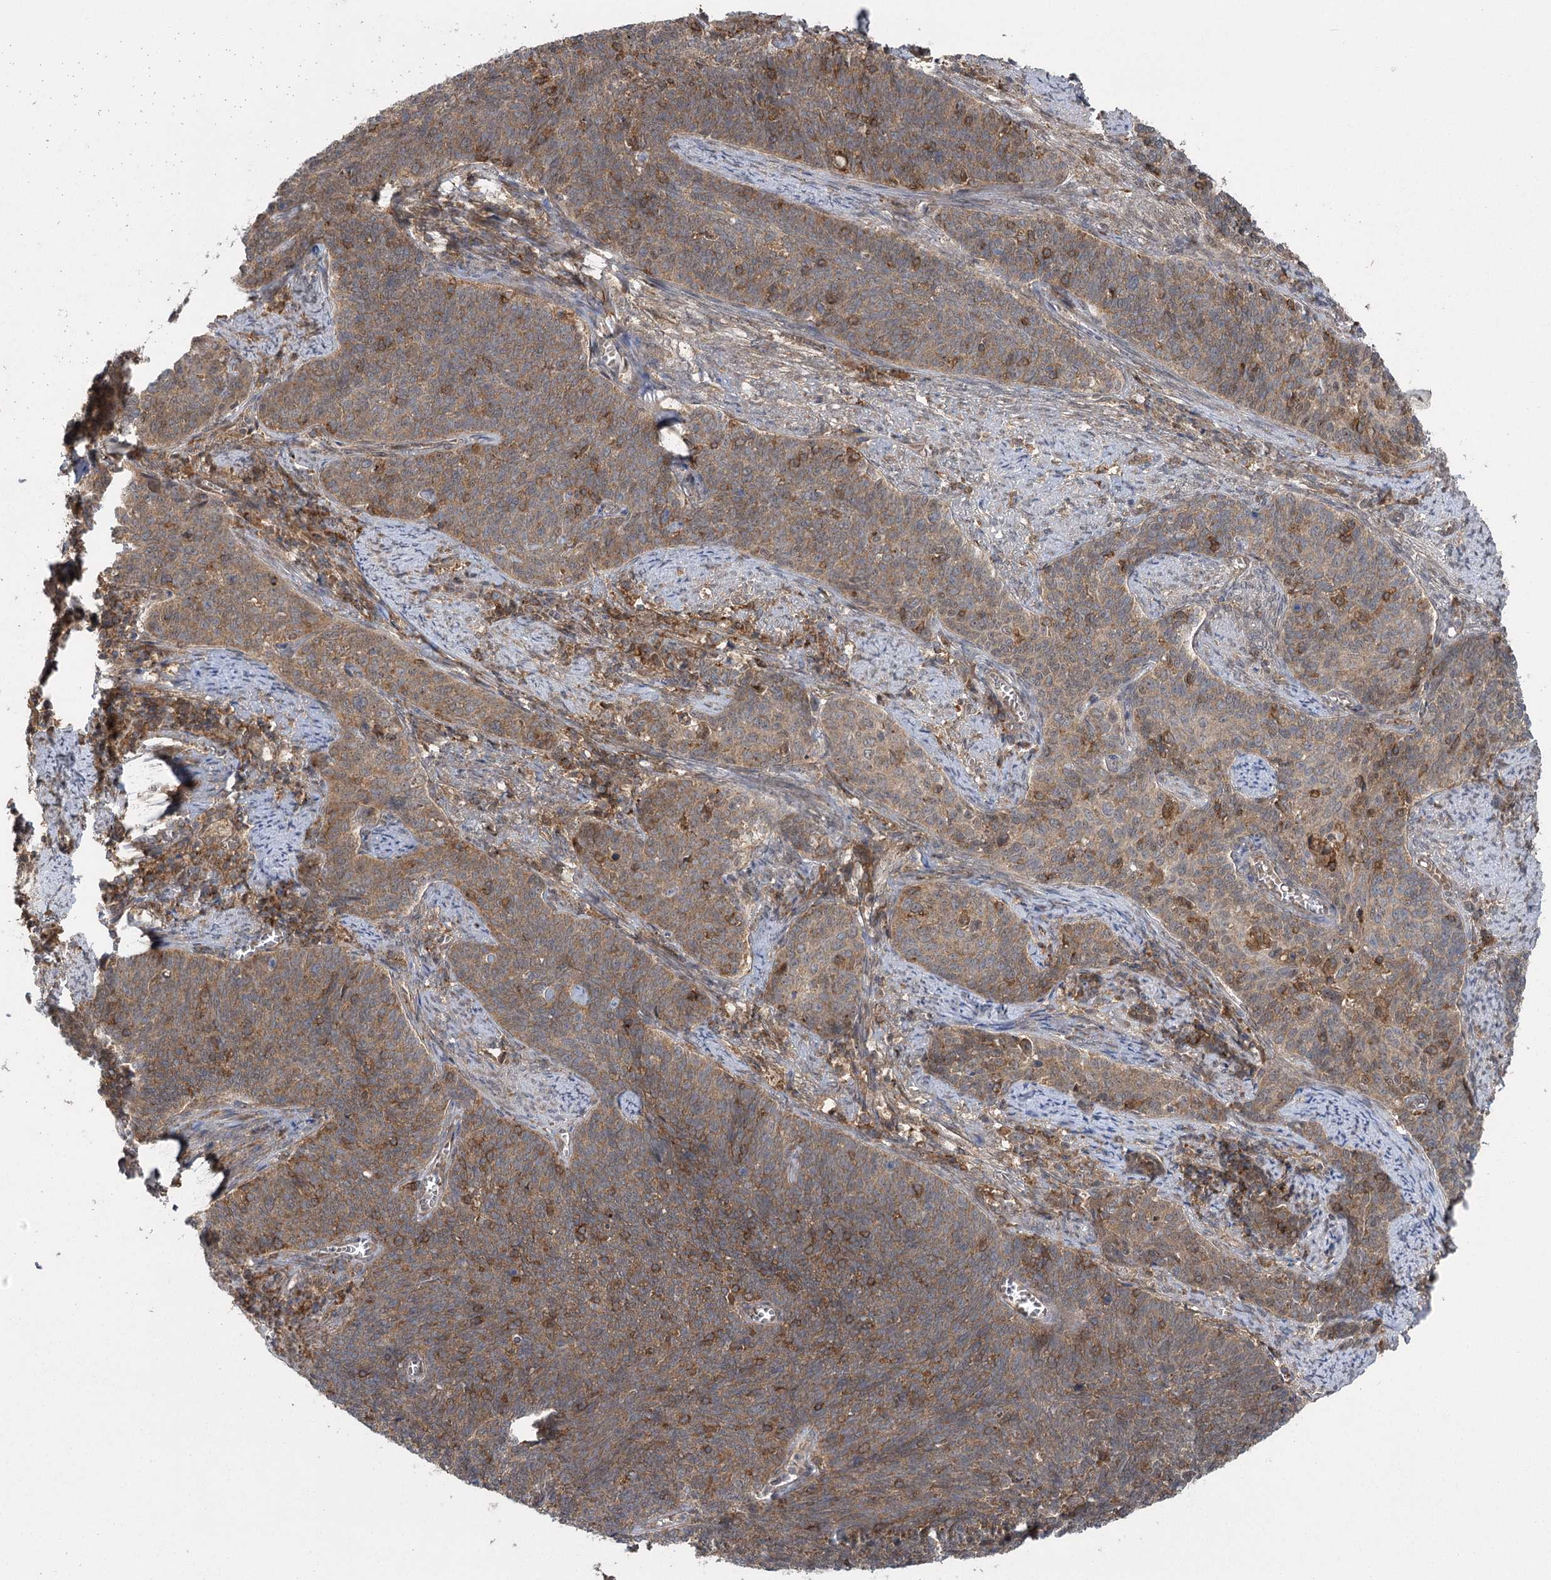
{"staining": {"intensity": "moderate", "quantity": ">75%", "location": "cytoplasmic/membranous"}, "tissue": "cervical cancer", "cell_type": "Tumor cells", "image_type": "cancer", "snomed": [{"axis": "morphology", "description": "Squamous cell carcinoma, NOS"}, {"axis": "topography", "description": "Cervix"}], "caption": "Moderate cytoplasmic/membranous expression for a protein is appreciated in about >75% of tumor cells of squamous cell carcinoma (cervical) using IHC.", "gene": "C12orf4", "patient": {"sex": "female", "age": 39}}